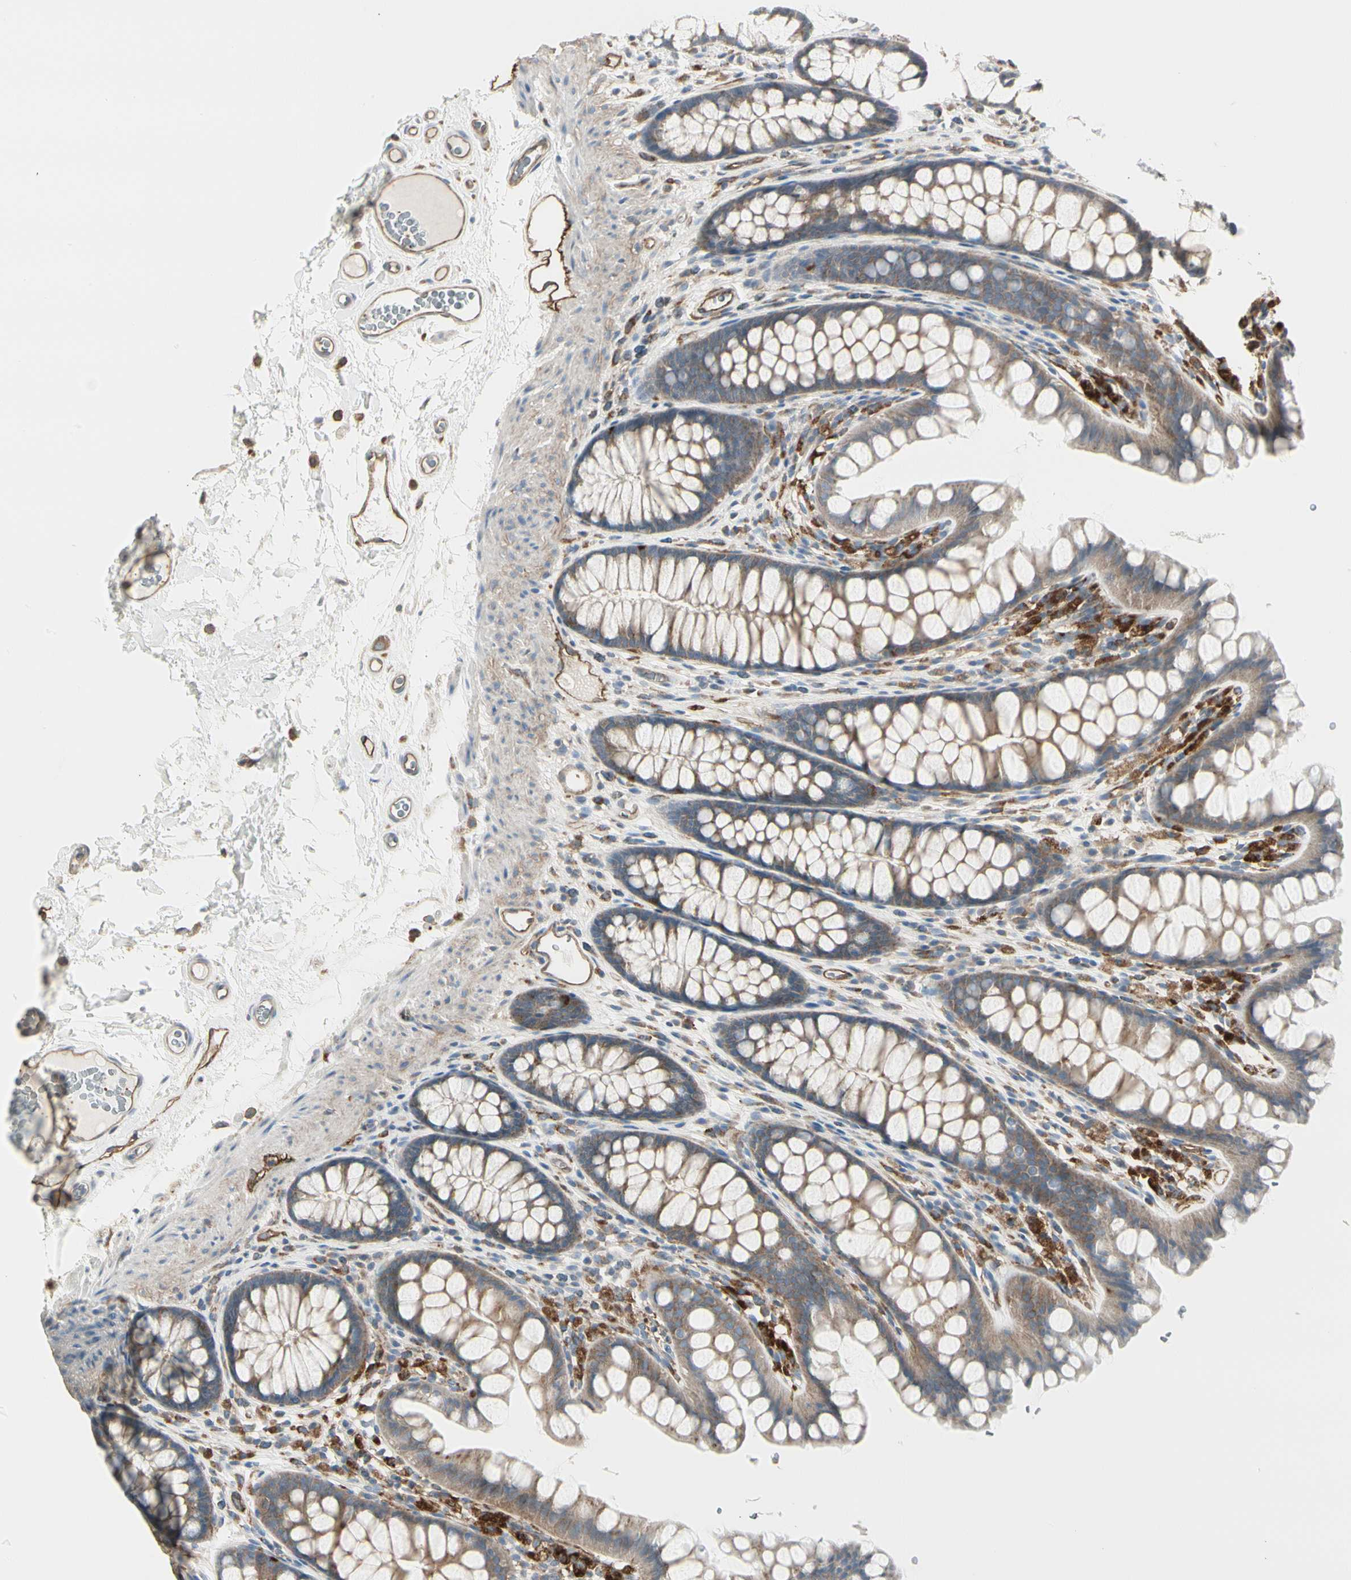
{"staining": {"intensity": "moderate", "quantity": "25%-75%", "location": "cytoplasmic/membranous"}, "tissue": "colon", "cell_type": "Endothelial cells", "image_type": "normal", "snomed": [{"axis": "morphology", "description": "Normal tissue, NOS"}, {"axis": "topography", "description": "Colon"}], "caption": "Protein expression analysis of unremarkable human colon reveals moderate cytoplasmic/membranous staining in about 25%-75% of endothelial cells. (Stains: DAB (3,3'-diaminobenzidine) in brown, nuclei in blue, Microscopy: brightfield microscopy at high magnification).", "gene": "ATP6V1B2", "patient": {"sex": "female", "age": 55}}